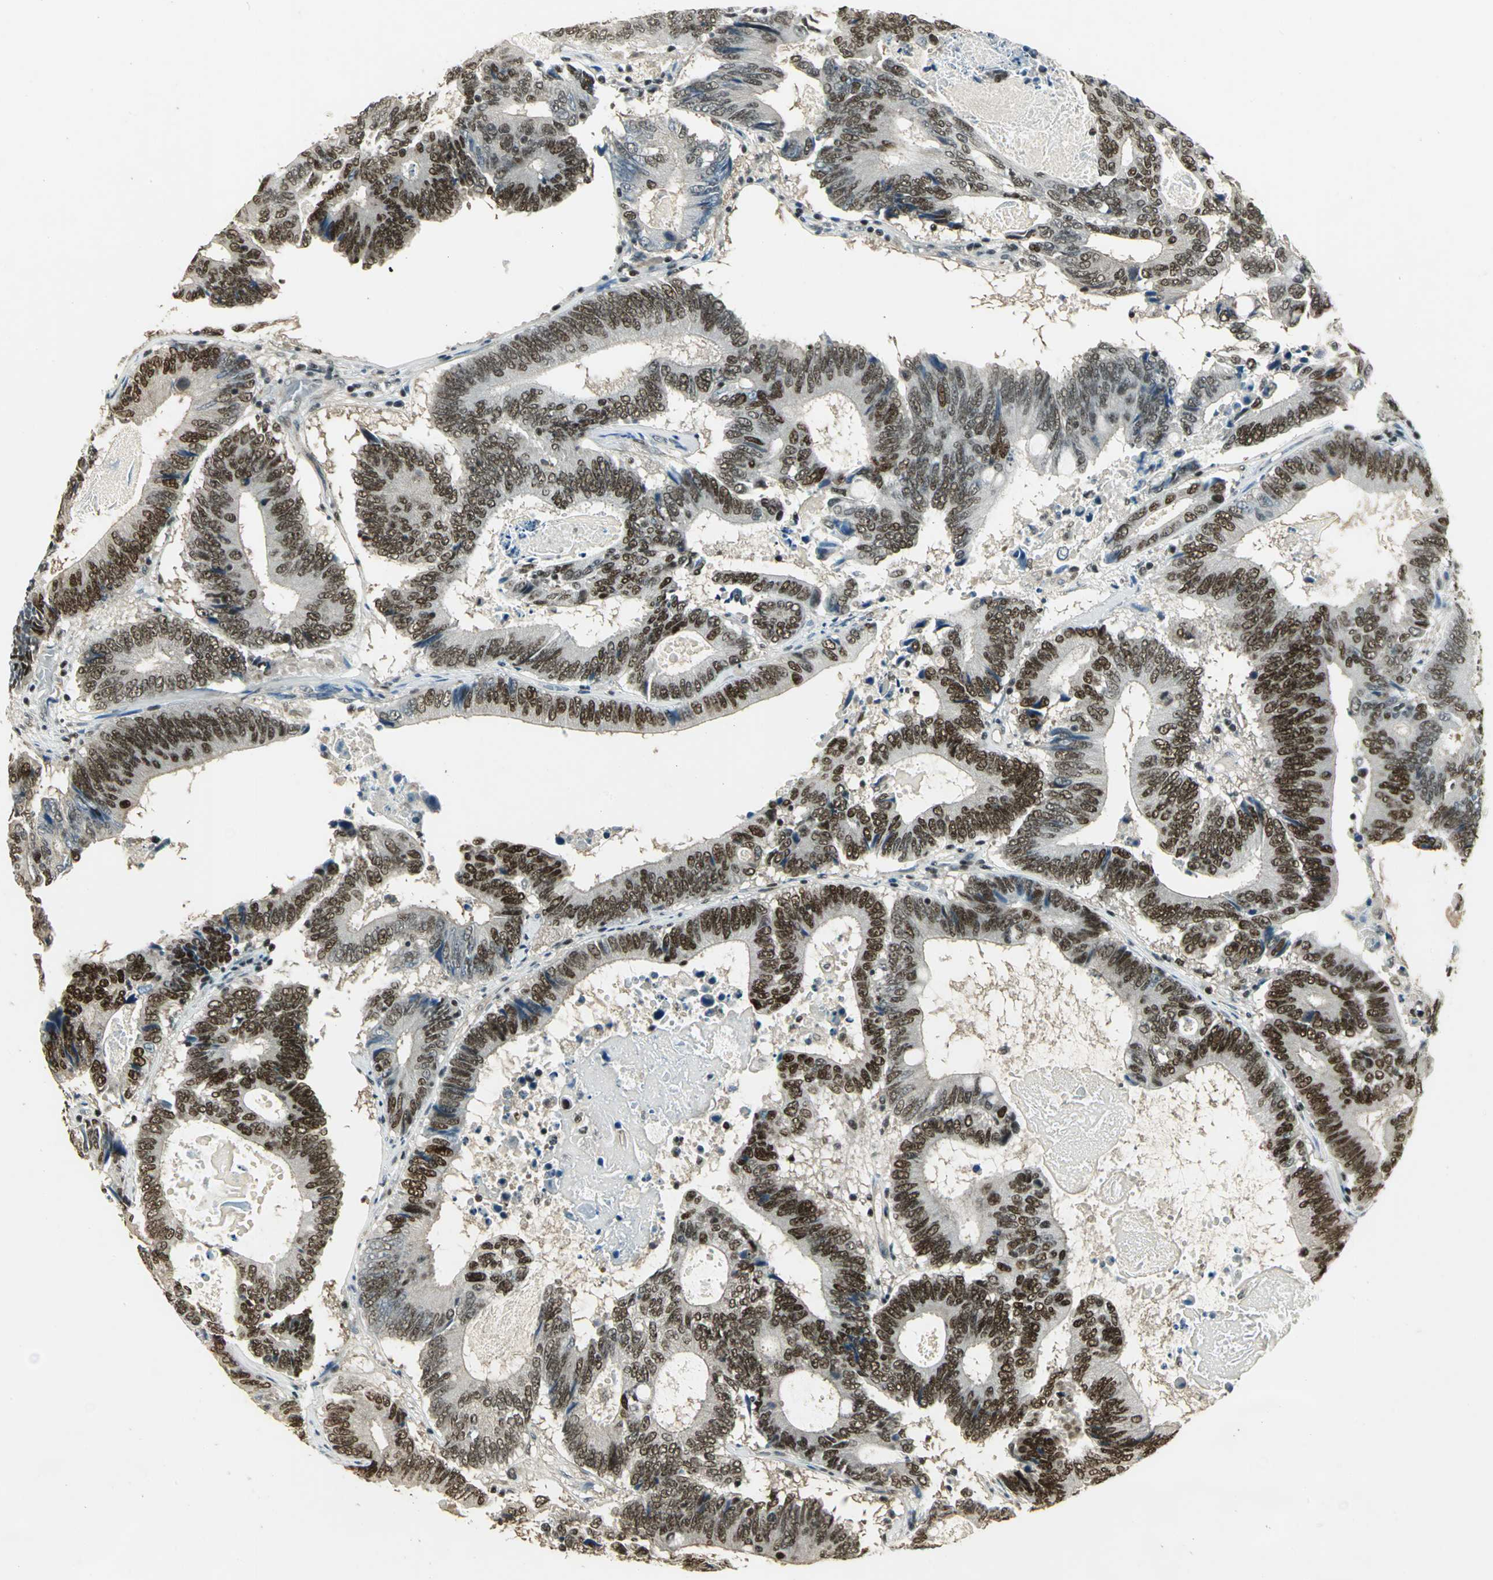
{"staining": {"intensity": "strong", "quantity": ">75%", "location": "nuclear"}, "tissue": "colorectal cancer", "cell_type": "Tumor cells", "image_type": "cancer", "snomed": [{"axis": "morphology", "description": "Adenocarcinoma, NOS"}, {"axis": "topography", "description": "Colon"}], "caption": "The photomicrograph reveals immunohistochemical staining of adenocarcinoma (colorectal). There is strong nuclear expression is seen in approximately >75% of tumor cells.", "gene": "ELF1", "patient": {"sex": "female", "age": 78}}